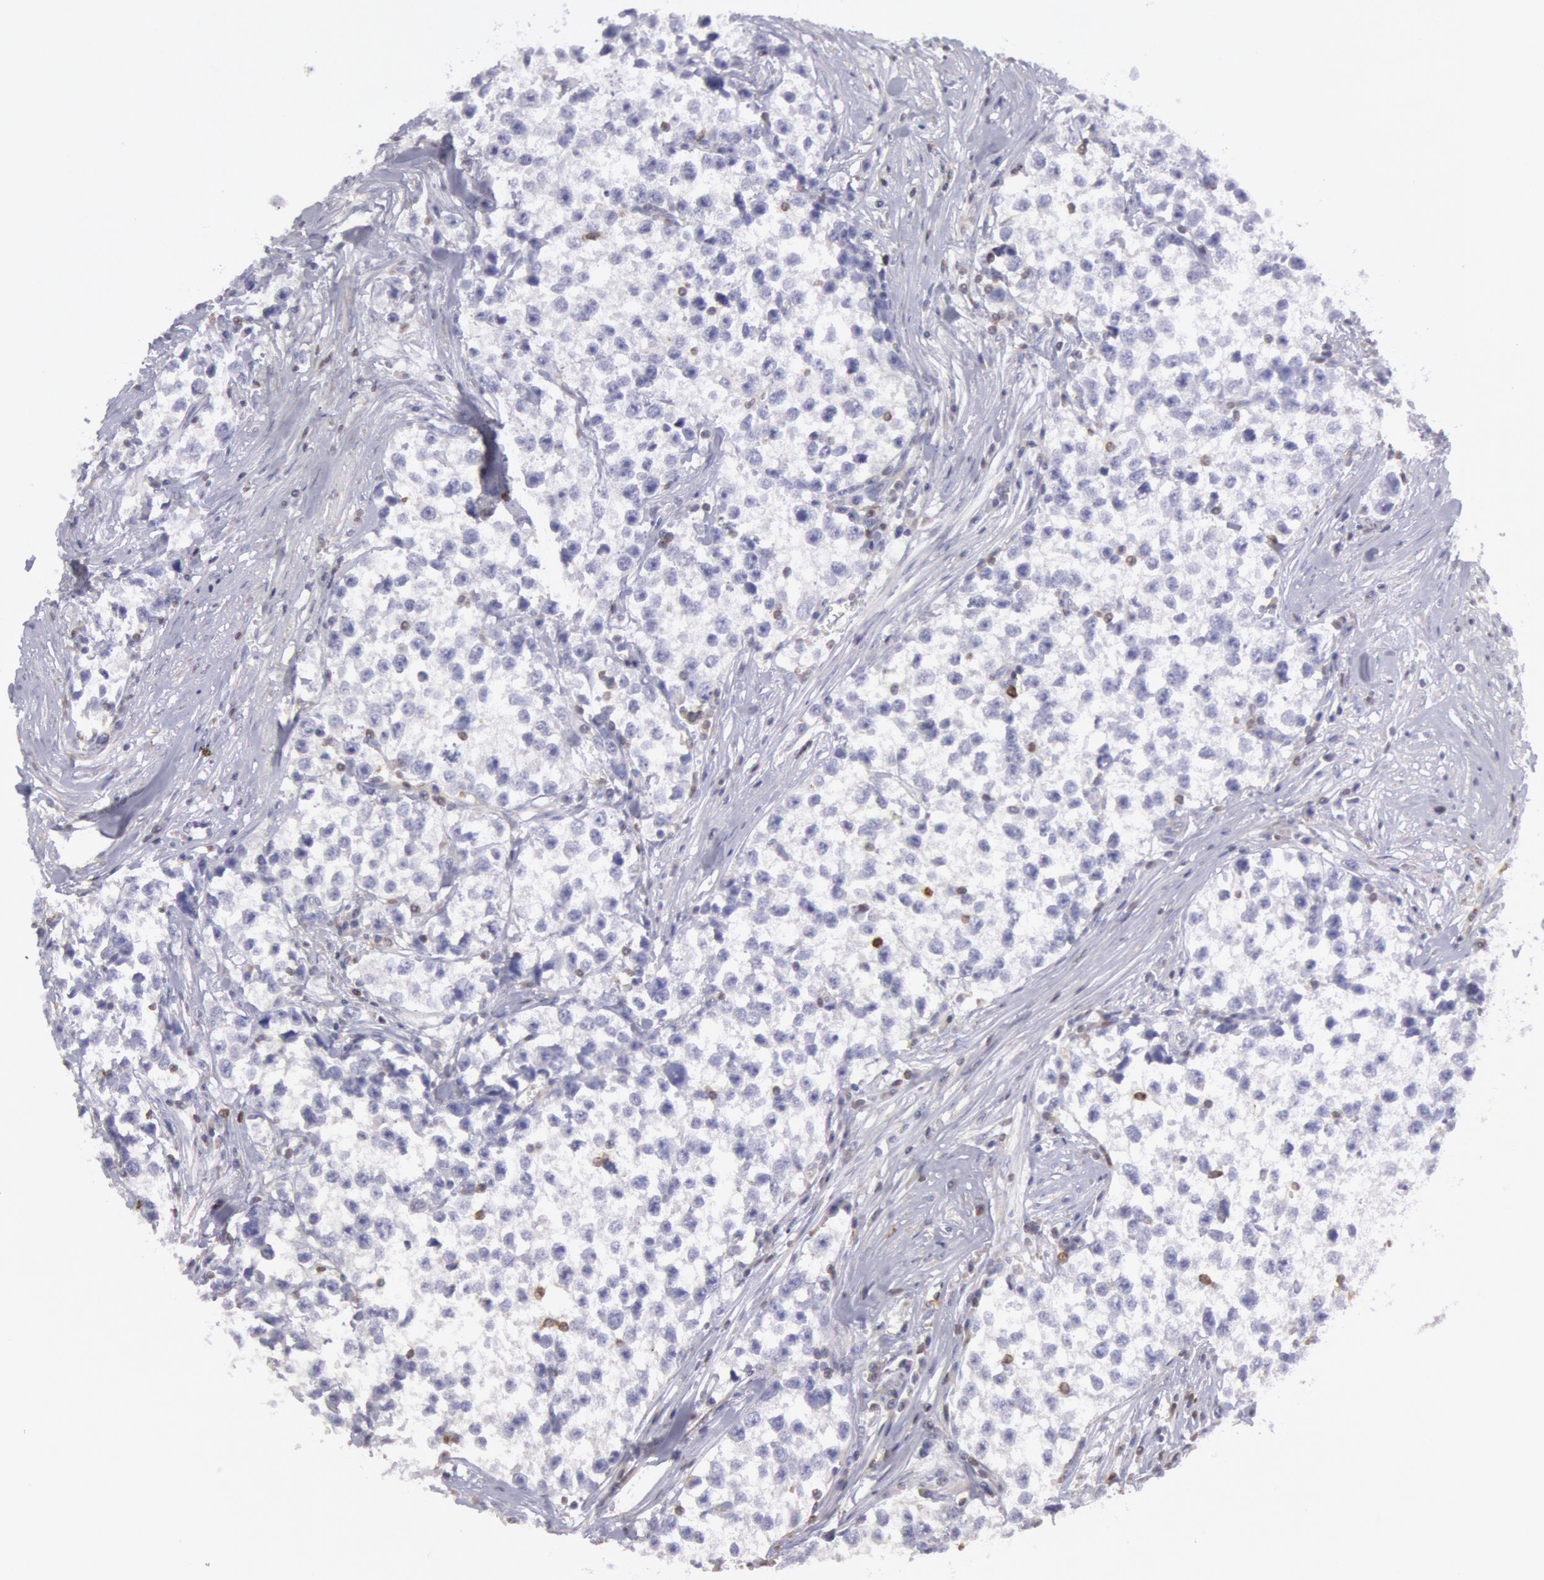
{"staining": {"intensity": "negative", "quantity": "none", "location": "none"}, "tissue": "testis cancer", "cell_type": "Tumor cells", "image_type": "cancer", "snomed": [{"axis": "morphology", "description": "Seminoma, NOS"}, {"axis": "morphology", "description": "Carcinoma, Embryonal, NOS"}, {"axis": "topography", "description": "Testis"}], "caption": "The immunohistochemistry photomicrograph has no significant positivity in tumor cells of testis cancer tissue.", "gene": "RAB27A", "patient": {"sex": "male", "age": 30}}